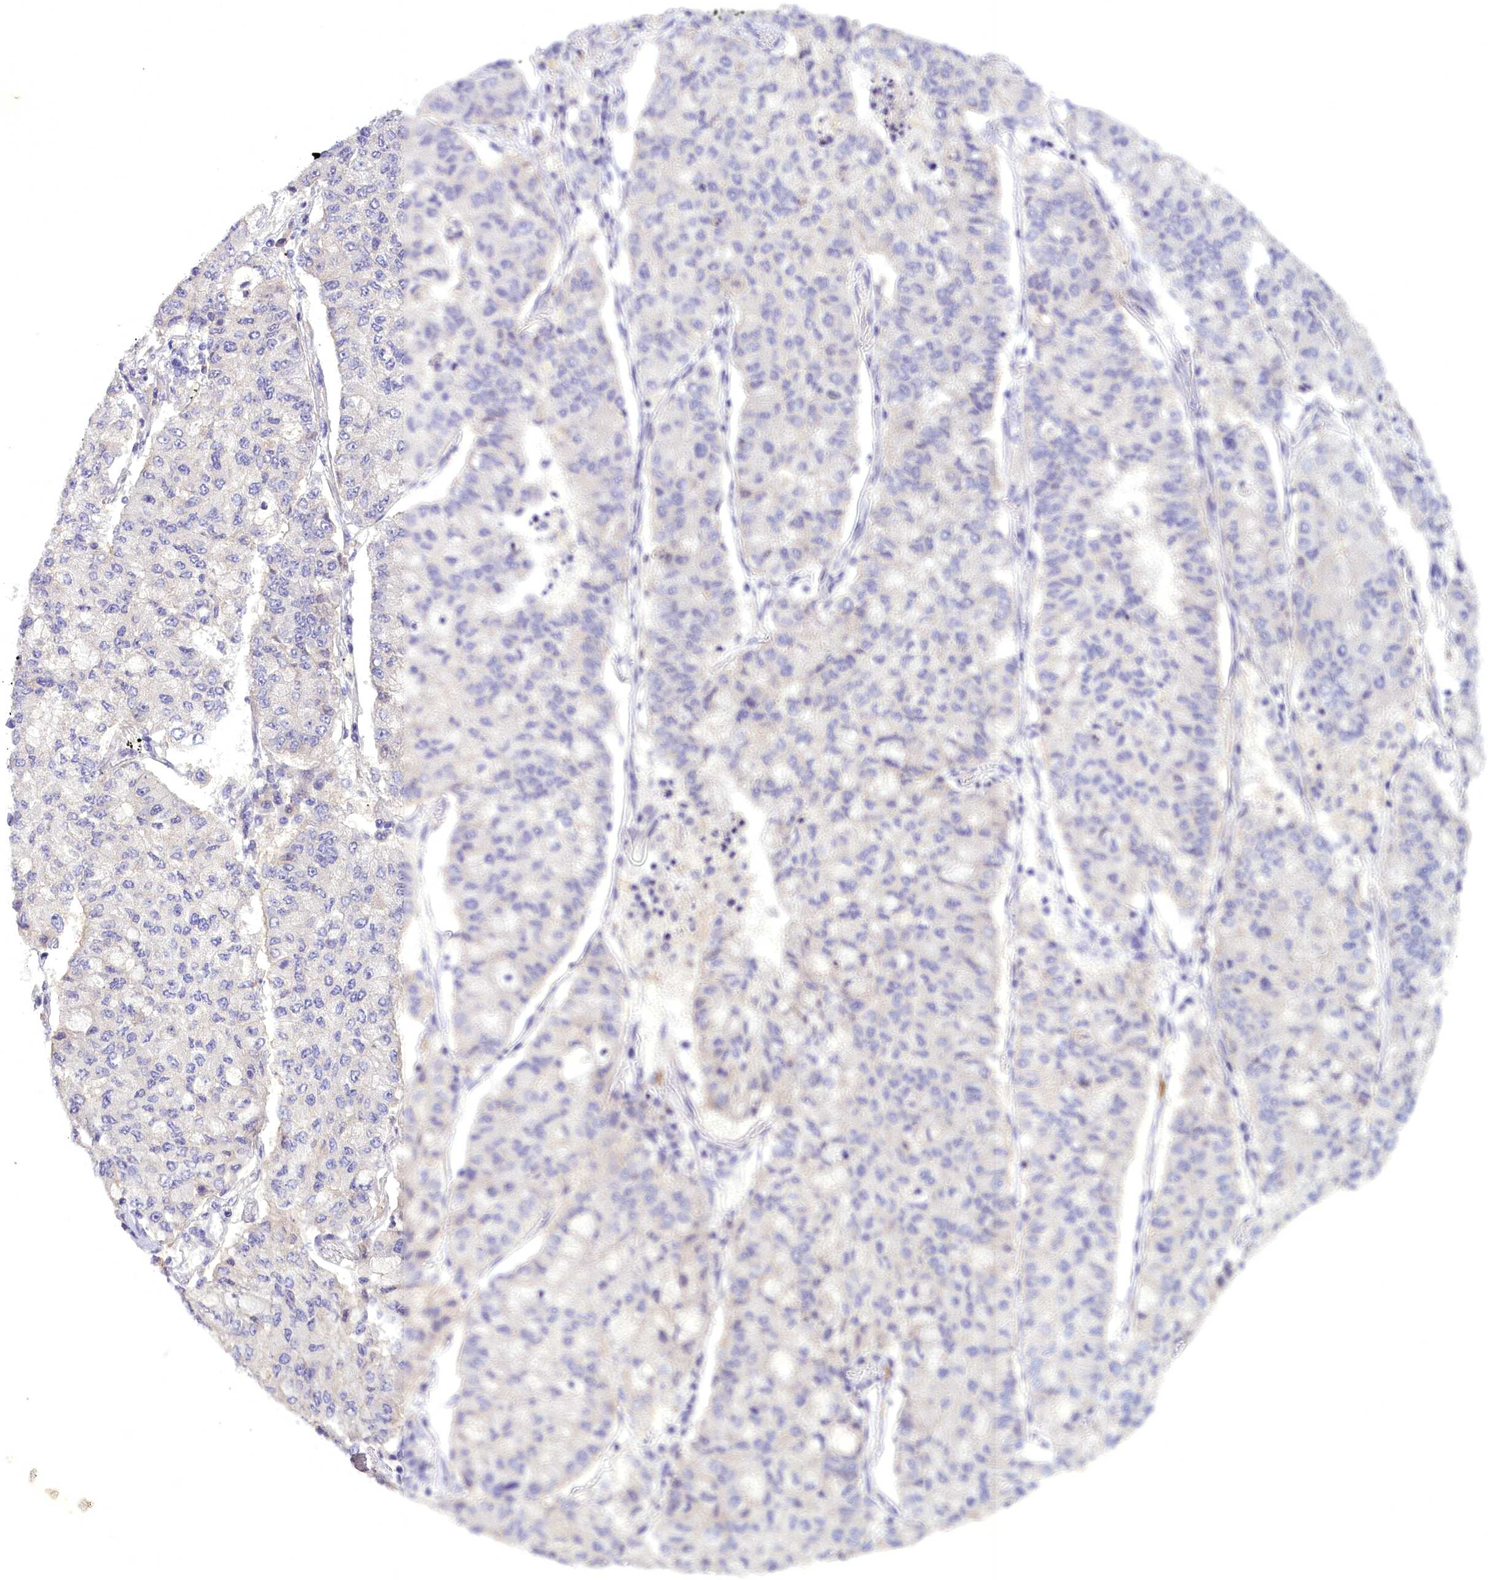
{"staining": {"intensity": "negative", "quantity": "none", "location": "none"}, "tissue": "lung cancer", "cell_type": "Tumor cells", "image_type": "cancer", "snomed": [{"axis": "morphology", "description": "Squamous cell carcinoma, NOS"}, {"axis": "topography", "description": "Lung"}], "caption": "This is an immunohistochemistry photomicrograph of lung cancer. There is no positivity in tumor cells.", "gene": "FAM149B1", "patient": {"sex": "male", "age": 74}}